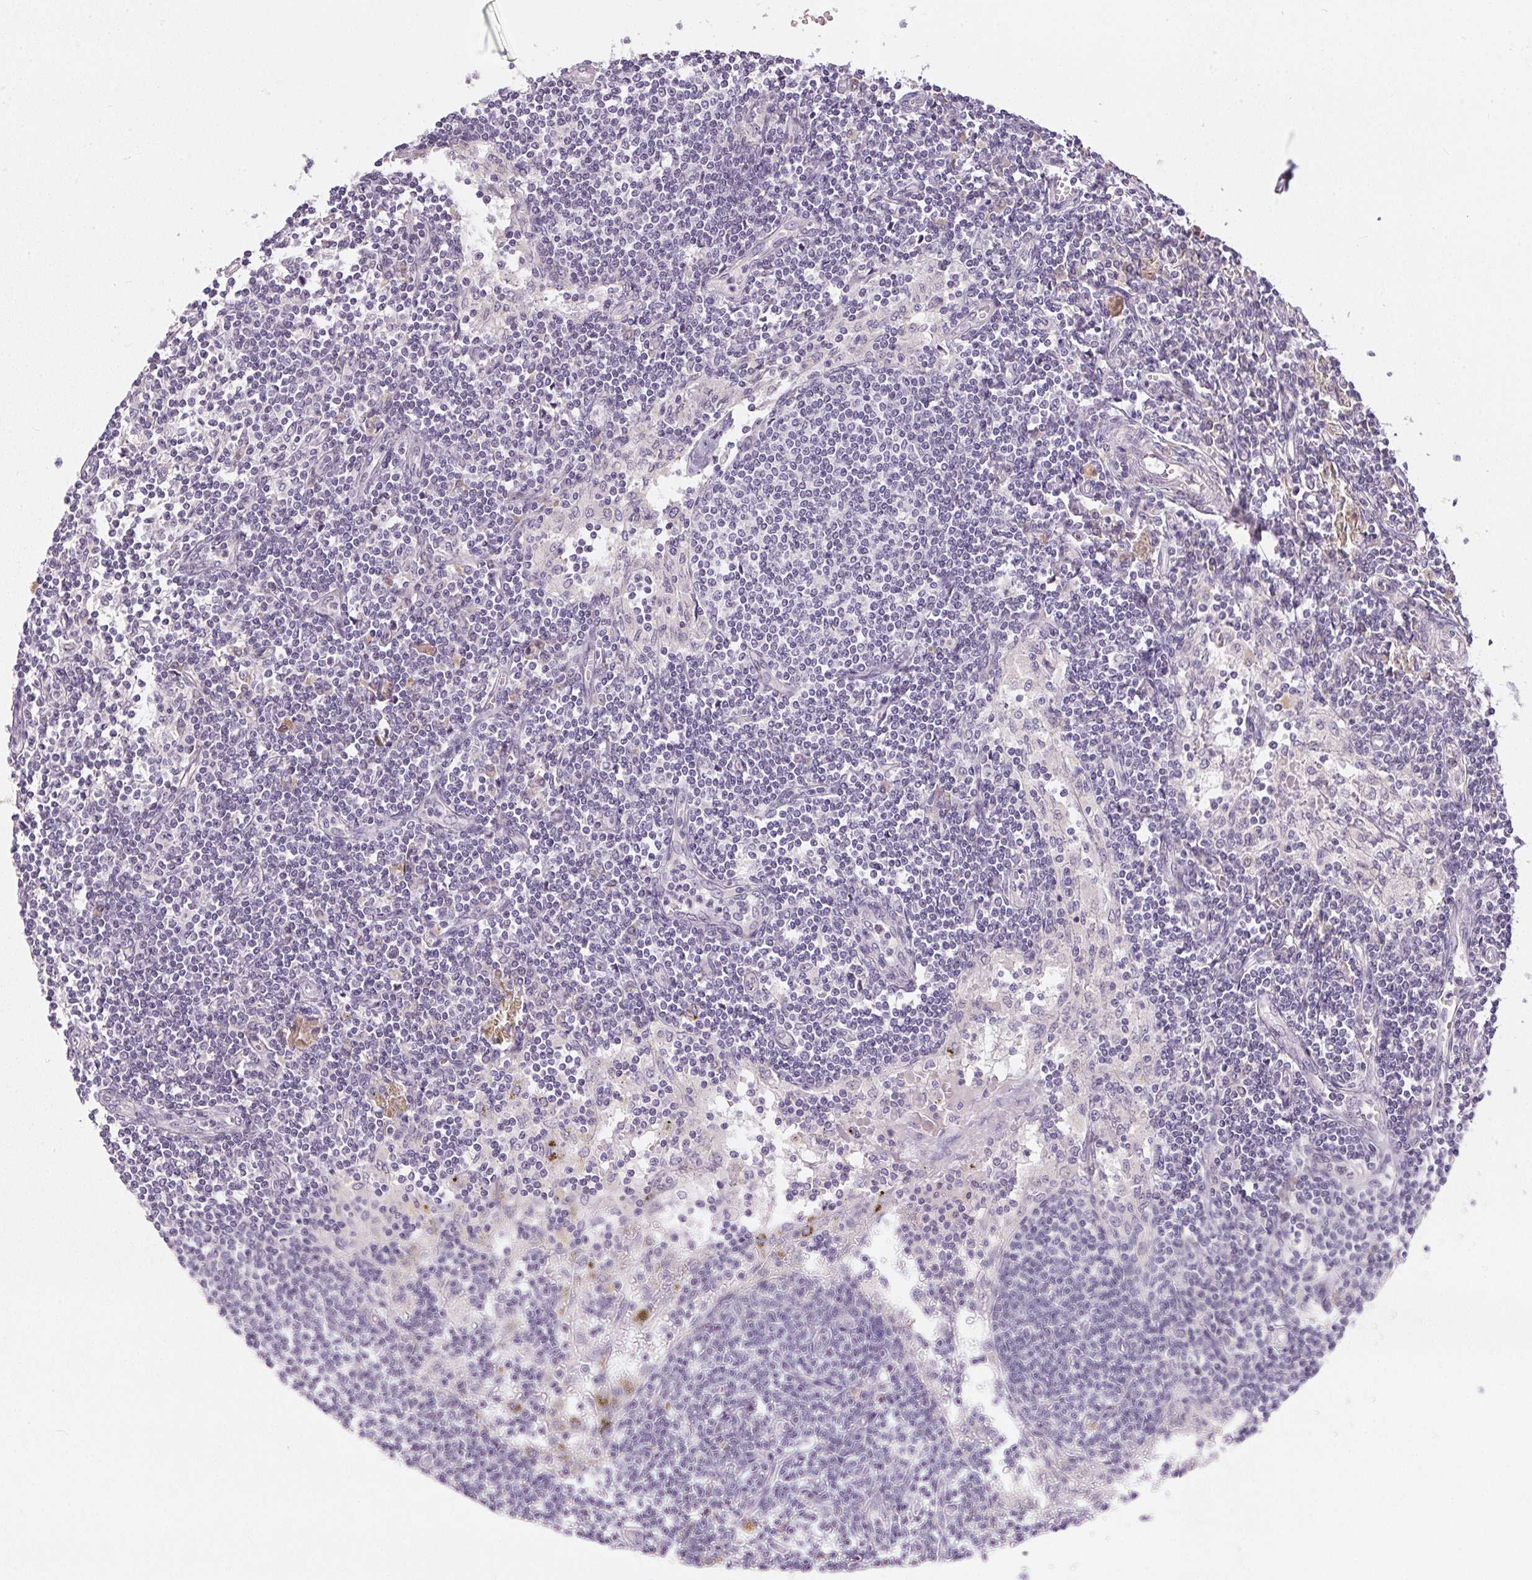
{"staining": {"intensity": "negative", "quantity": "none", "location": "none"}, "tissue": "lymph node", "cell_type": "Germinal center cells", "image_type": "normal", "snomed": [{"axis": "morphology", "description": "Normal tissue, NOS"}, {"axis": "topography", "description": "Lymph node"}], "caption": "Immunohistochemistry (IHC) image of unremarkable lymph node stained for a protein (brown), which shows no expression in germinal center cells.", "gene": "TTC23L", "patient": {"sex": "female", "age": 69}}